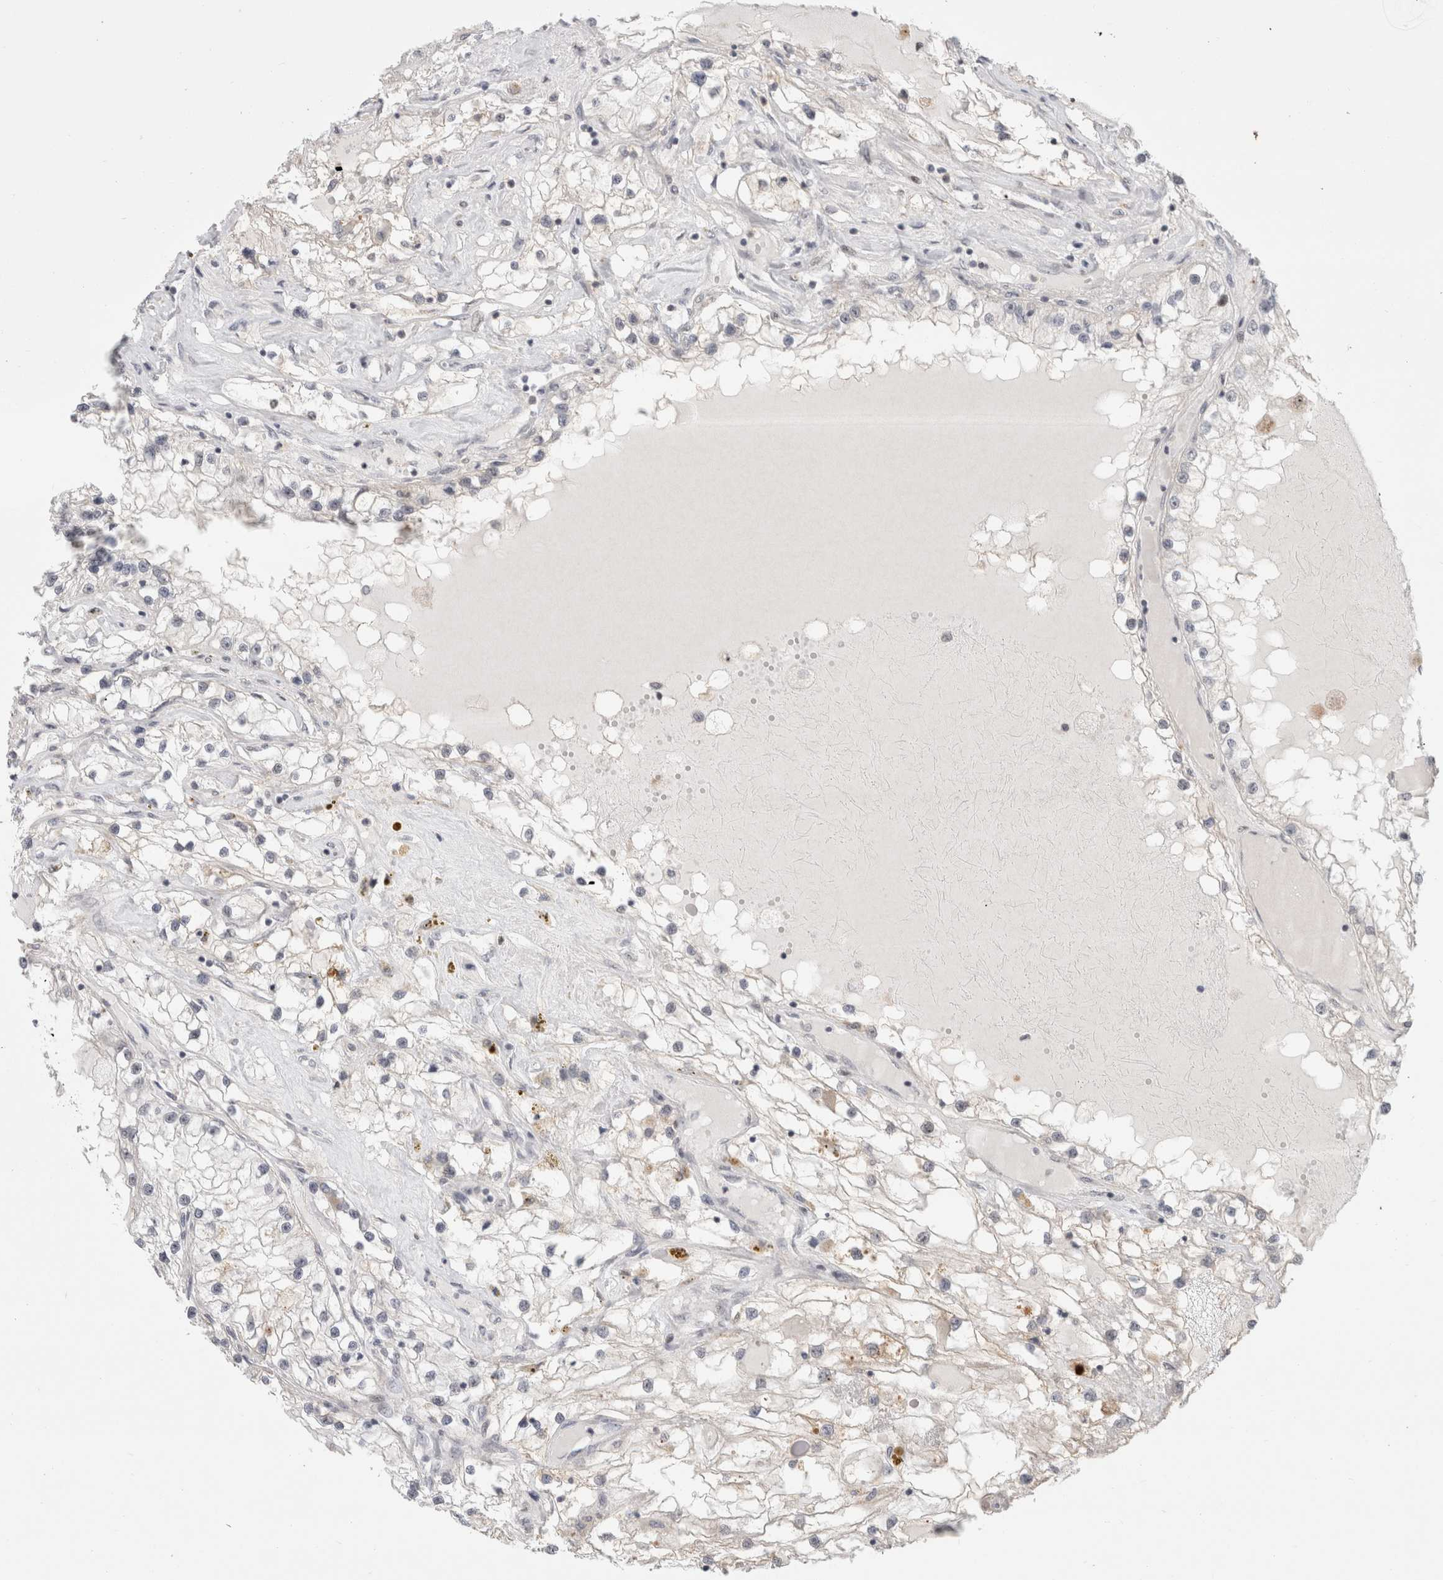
{"staining": {"intensity": "negative", "quantity": "none", "location": "none"}, "tissue": "renal cancer", "cell_type": "Tumor cells", "image_type": "cancer", "snomed": [{"axis": "morphology", "description": "Adenocarcinoma, NOS"}, {"axis": "topography", "description": "Kidney"}], "caption": "A high-resolution micrograph shows immunohistochemistry (IHC) staining of adenocarcinoma (renal), which demonstrates no significant expression in tumor cells.", "gene": "SENP6", "patient": {"sex": "male", "age": 68}}